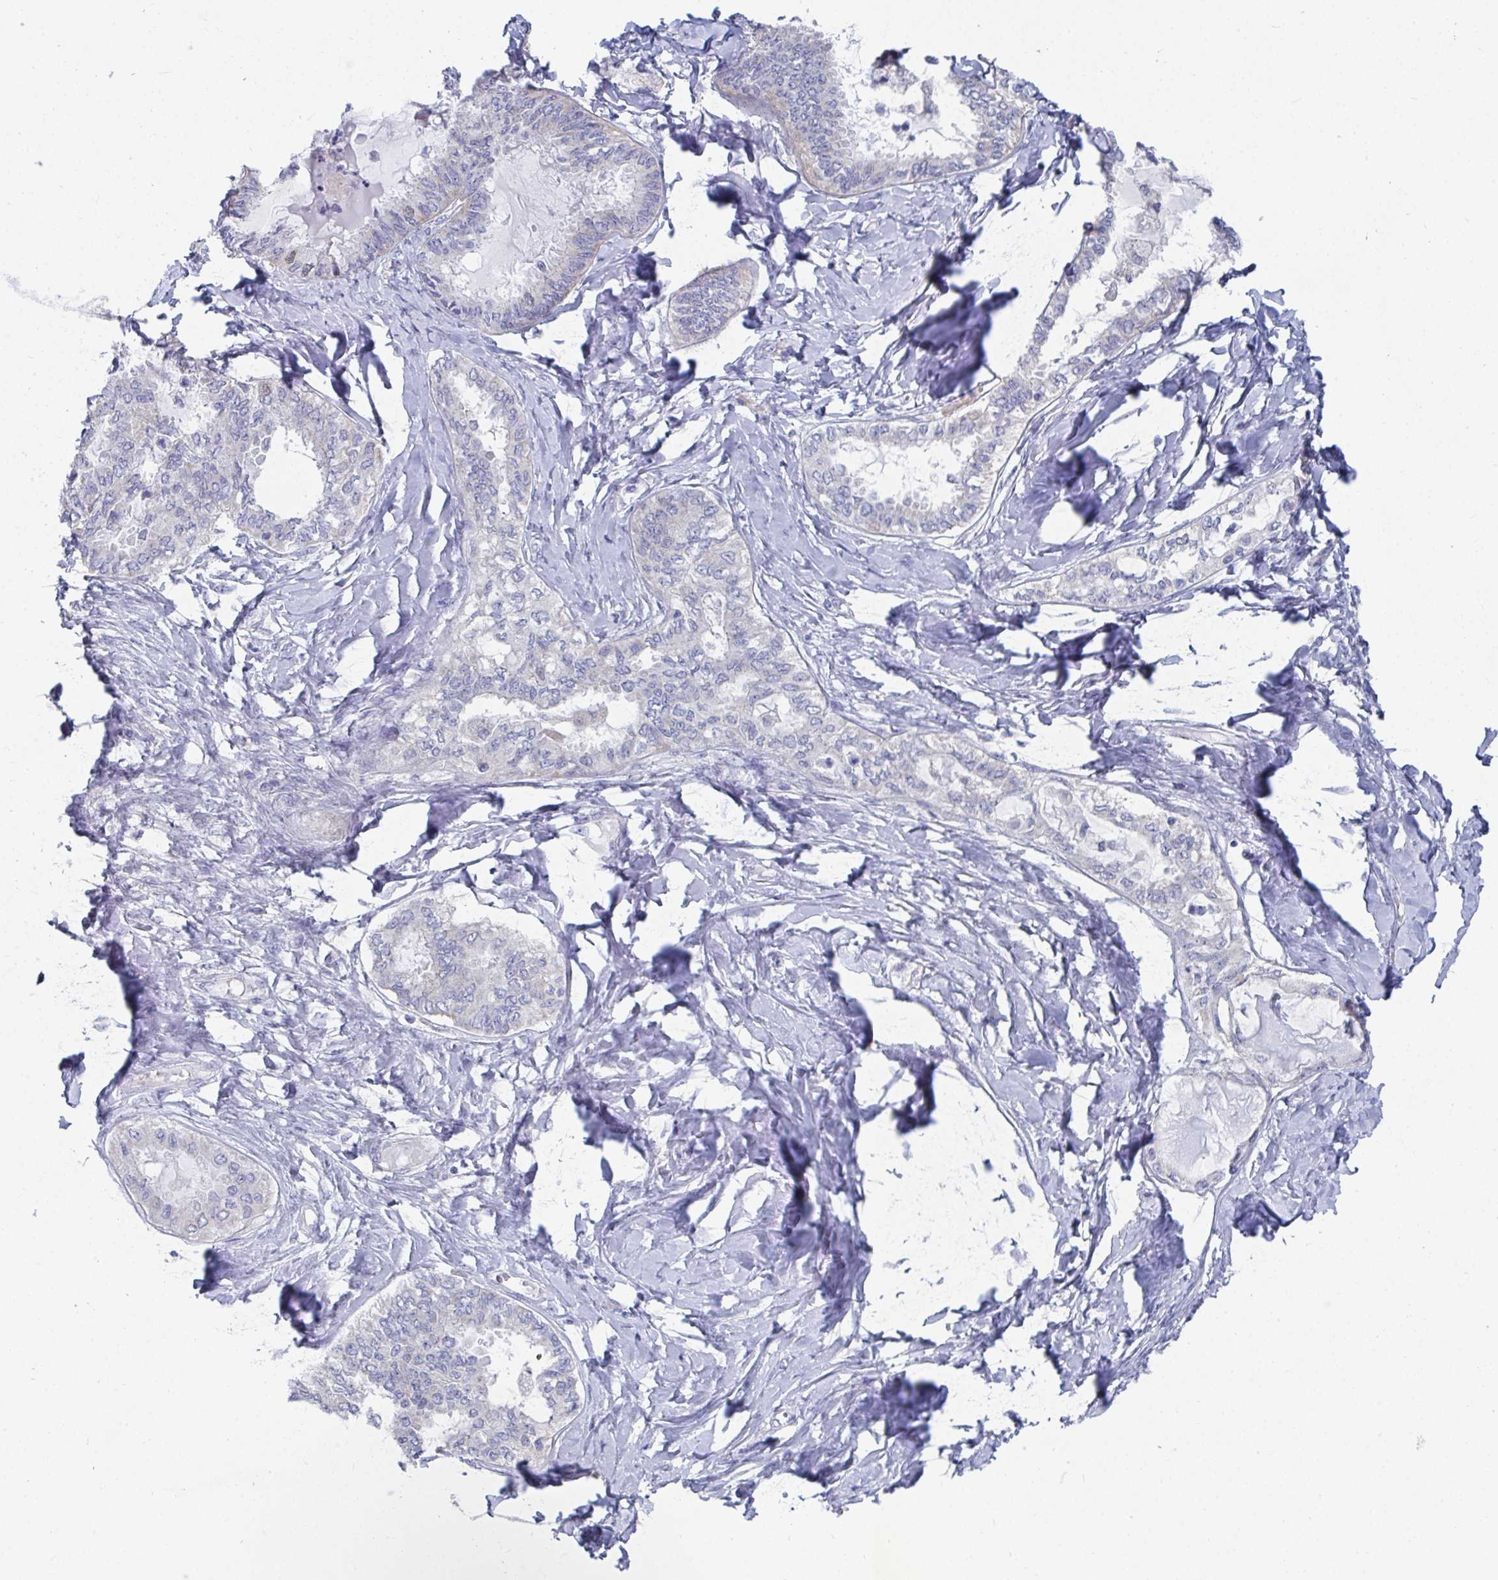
{"staining": {"intensity": "negative", "quantity": "none", "location": "none"}, "tissue": "ovarian cancer", "cell_type": "Tumor cells", "image_type": "cancer", "snomed": [{"axis": "morphology", "description": "Carcinoma, endometroid"}, {"axis": "topography", "description": "Ovary"}], "caption": "Immunohistochemical staining of human ovarian endometroid carcinoma displays no significant positivity in tumor cells. Brightfield microscopy of IHC stained with DAB (3,3'-diaminobenzidine) (brown) and hematoxylin (blue), captured at high magnification.", "gene": "ATP5F1C", "patient": {"sex": "female", "age": 70}}